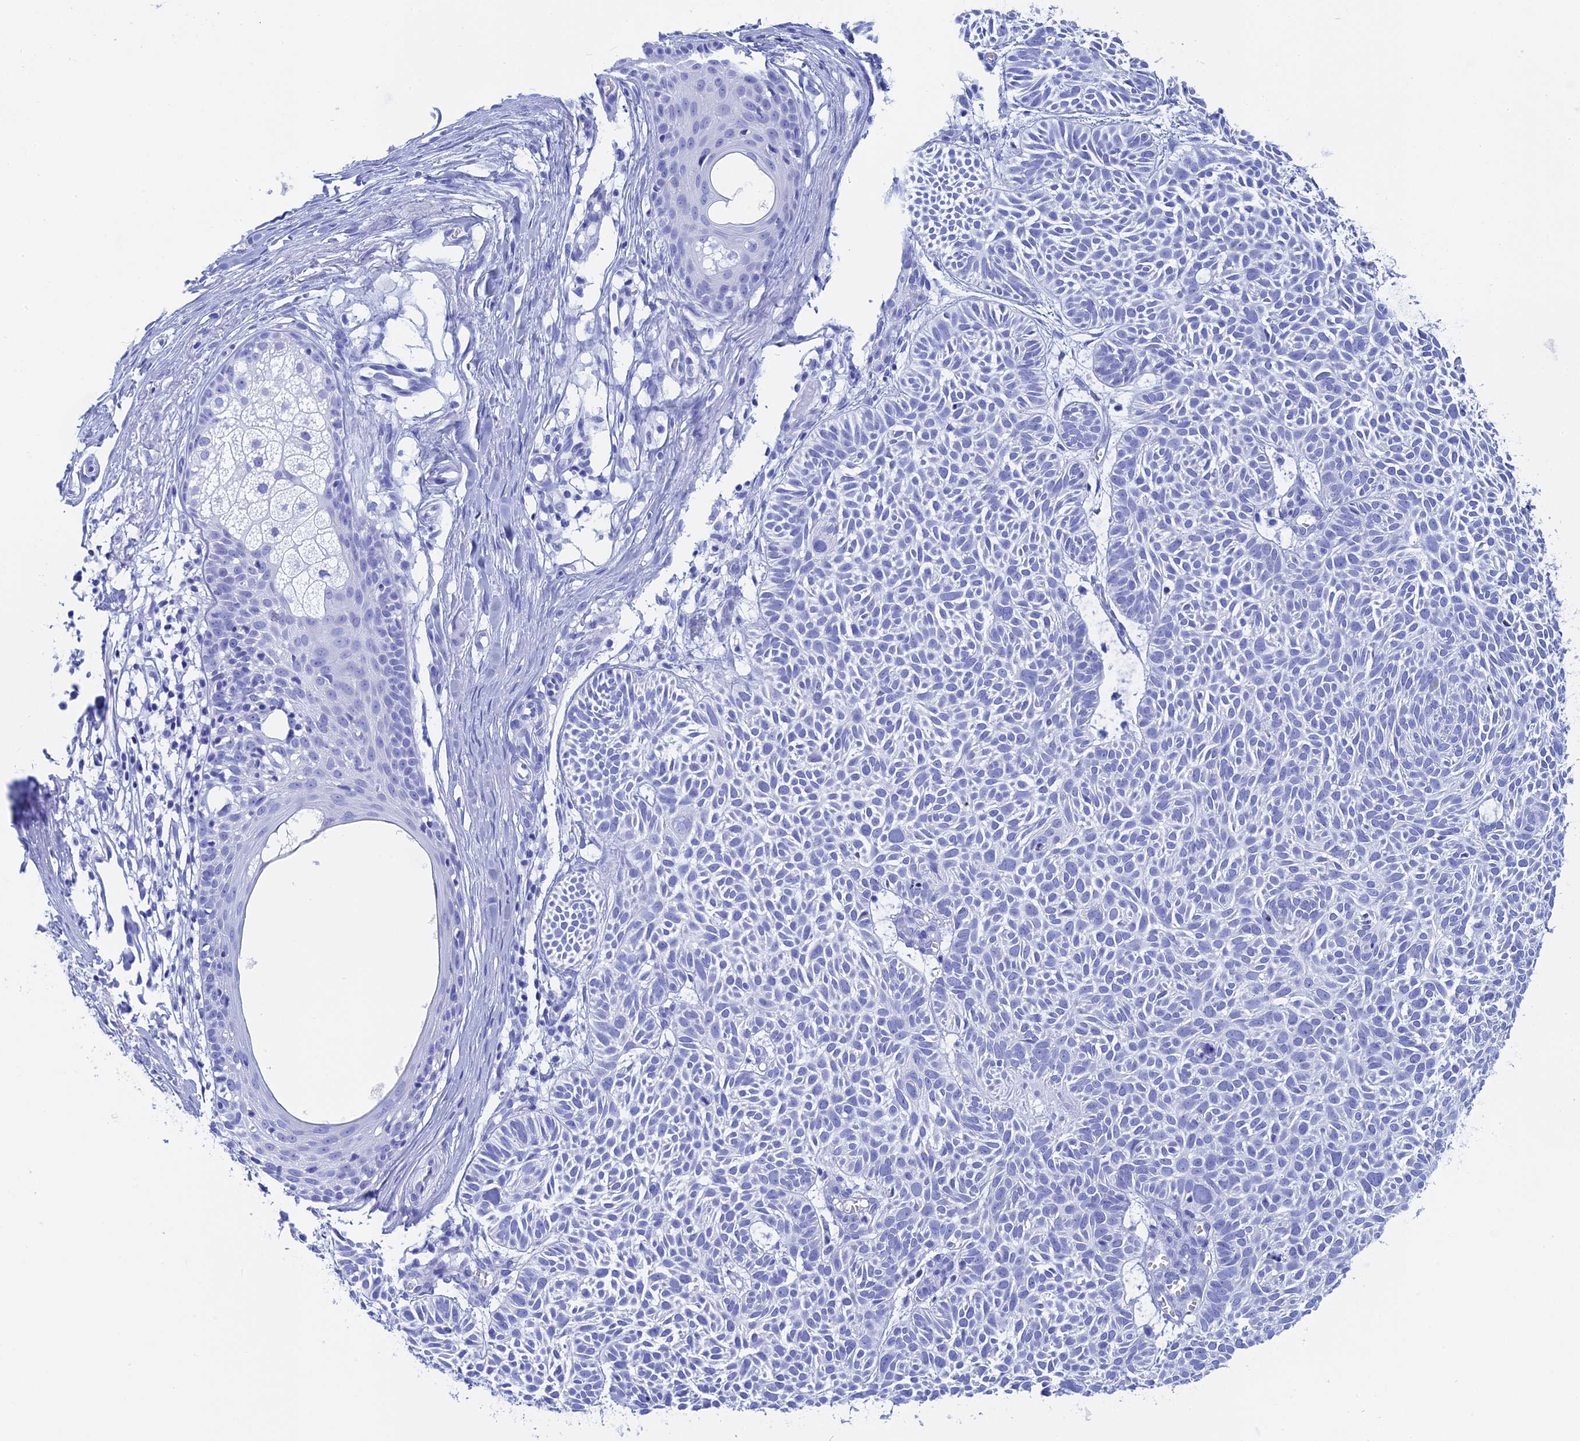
{"staining": {"intensity": "negative", "quantity": "none", "location": "none"}, "tissue": "skin cancer", "cell_type": "Tumor cells", "image_type": "cancer", "snomed": [{"axis": "morphology", "description": "Basal cell carcinoma"}, {"axis": "topography", "description": "Skin"}], "caption": "DAB (3,3'-diaminobenzidine) immunohistochemical staining of skin cancer demonstrates no significant expression in tumor cells. (Brightfield microscopy of DAB (3,3'-diaminobenzidine) immunohistochemistry at high magnification).", "gene": "TEX101", "patient": {"sex": "male", "age": 69}}